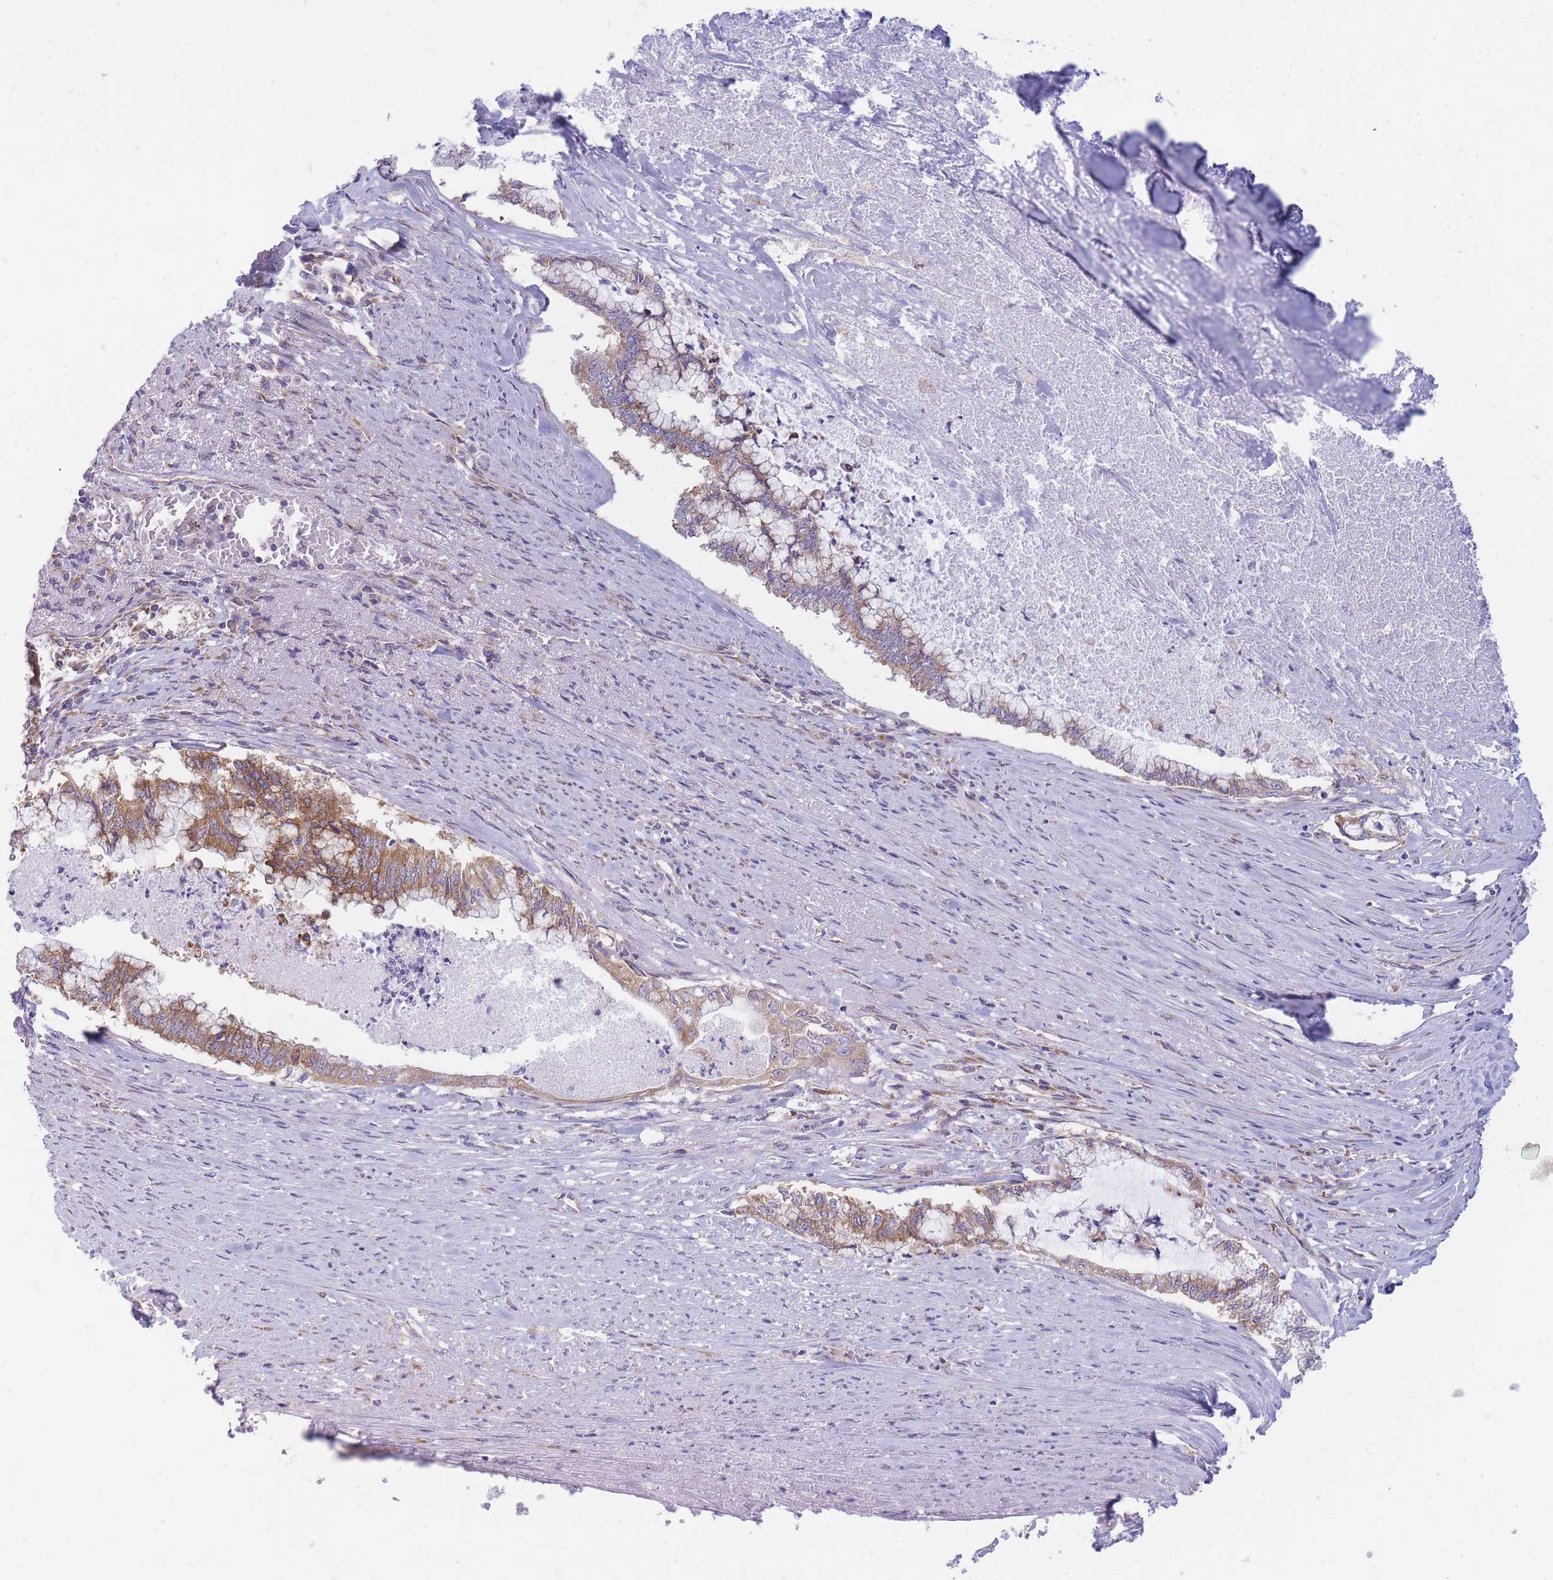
{"staining": {"intensity": "moderate", "quantity": "25%-75%", "location": "cytoplasmic/membranous"}, "tissue": "endometrial cancer", "cell_type": "Tumor cells", "image_type": "cancer", "snomed": [{"axis": "morphology", "description": "Adenocarcinoma, NOS"}, {"axis": "topography", "description": "Endometrium"}], "caption": "Brown immunohistochemical staining in endometrial cancer exhibits moderate cytoplasmic/membranous staining in approximately 25%-75% of tumor cells. (Brightfield microscopy of DAB IHC at high magnification).", "gene": "SH2B2", "patient": {"sex": "female", "age": 79}}